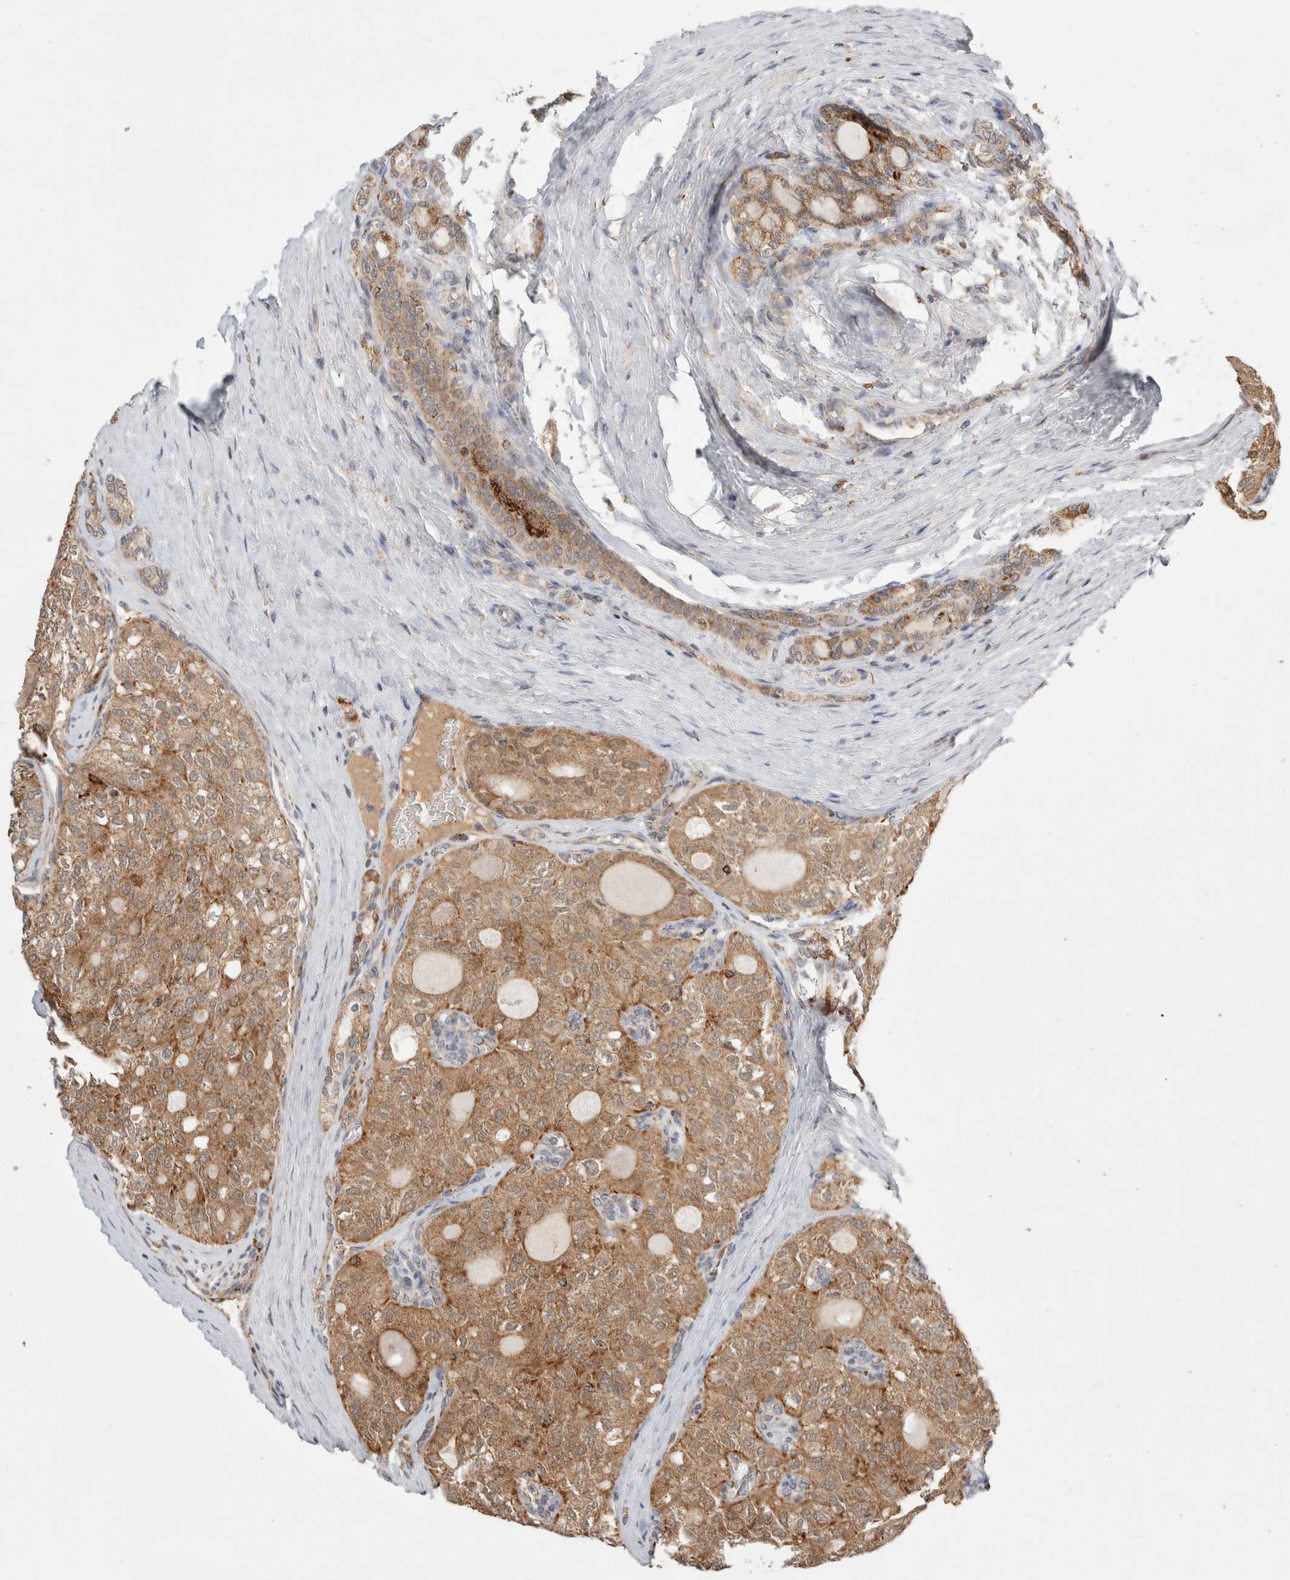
{"staining": {"intensity": "moderate", "quantity": ">75%", "location": "cytoplasmic/membranous"}, "tissue": "thyroid cancer", "cell_type": "Tumor cells", "image_type": "cancer", "snomed": [{"axis": "morphology", "description": "Follicular adenoma carcinoma, NOS"}, {"axis": "topography", "description": "Thyroid gland"}], "caption": "Follicular adenoma carcinoma (thyroid) was stained to show a protein in brown. There is medium levels of moderate cytoplasmic/membranous positivity in approximately >75% of tumor cells. Using DAB (brown) and hematoxylin (blue) stains, captured at high magnification using brightfield microscopy.", "gene": "HROB", "patient": {"sex": "male", "age": 75}}